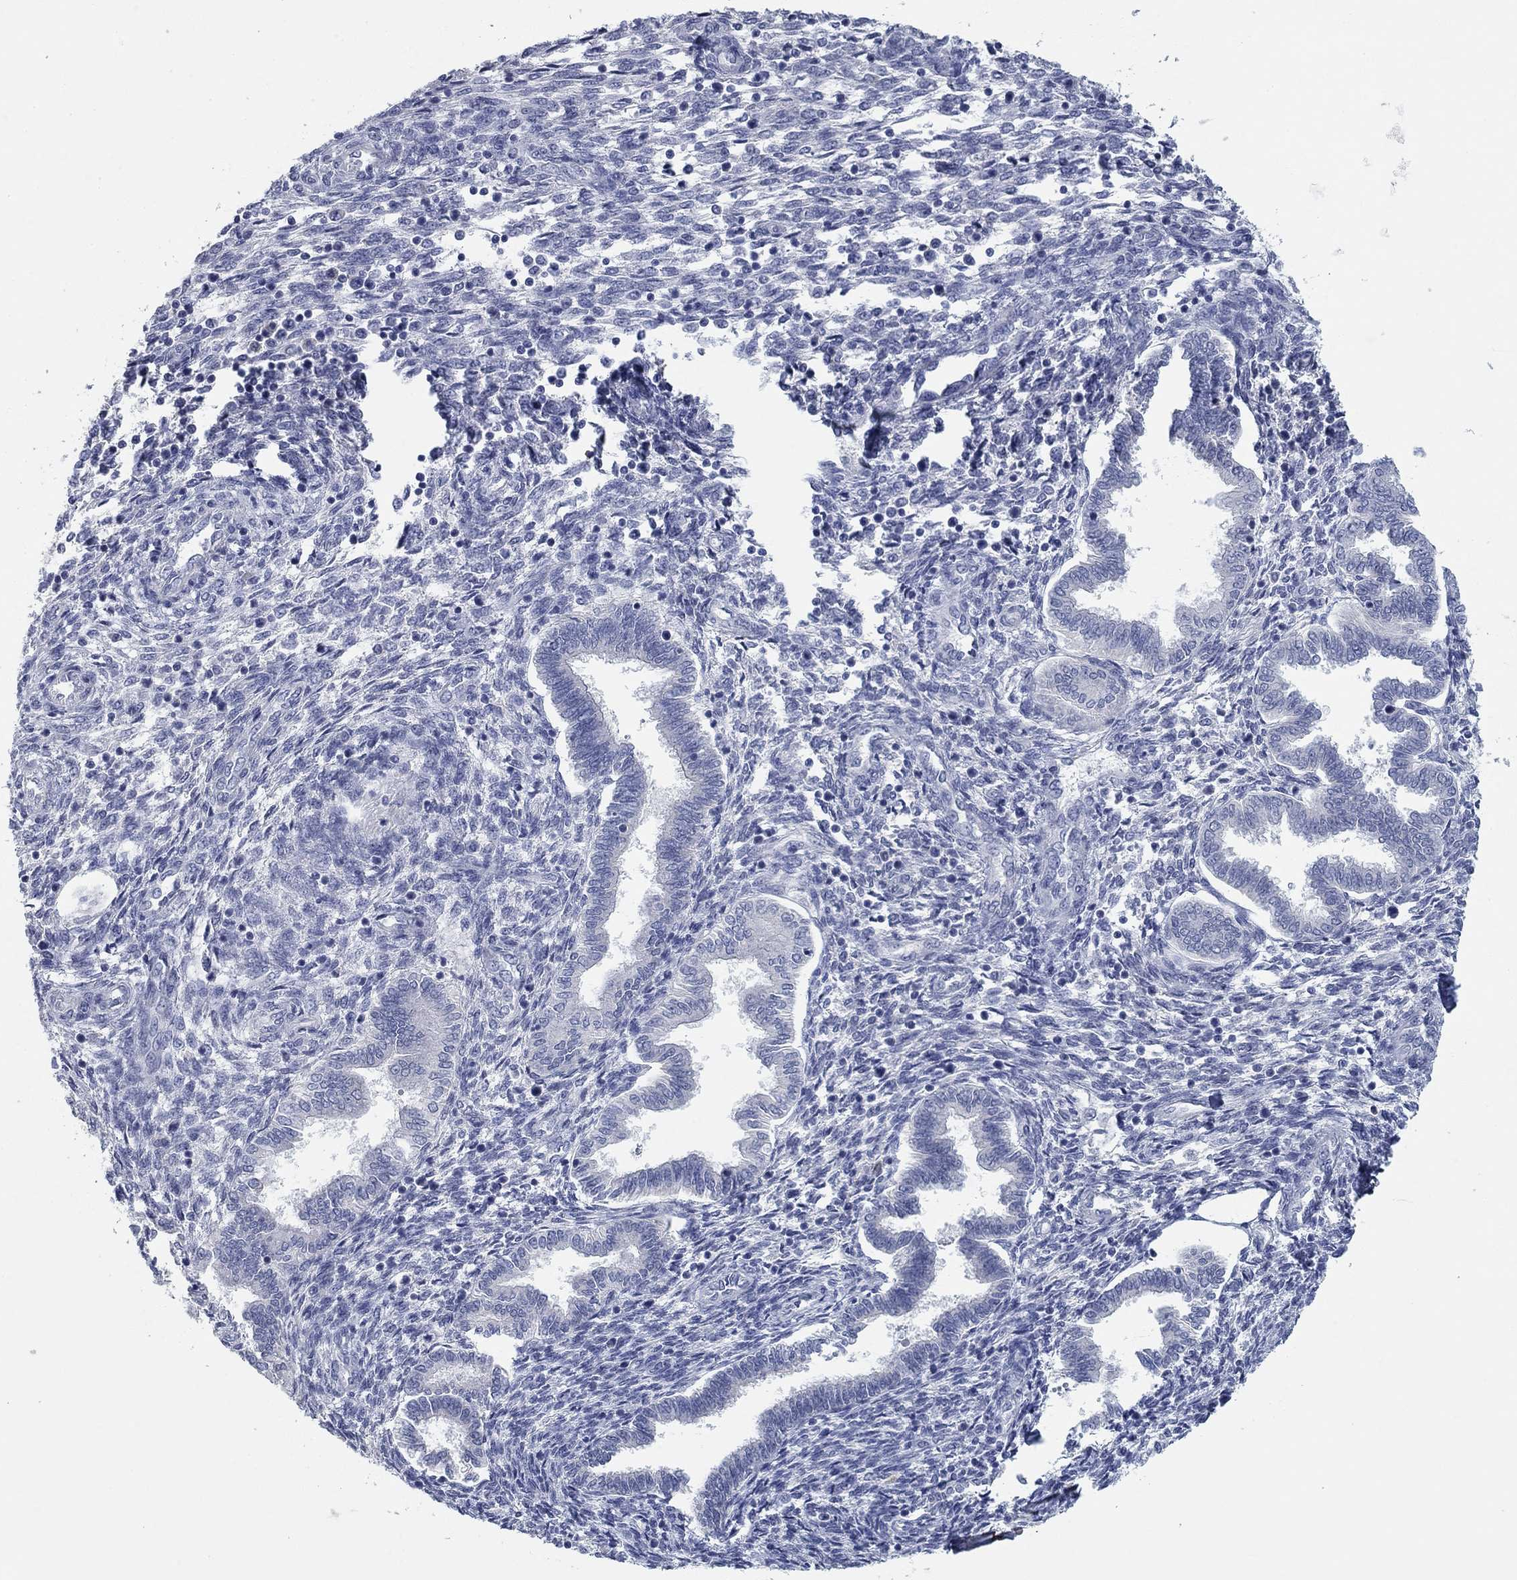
{"staining": {"intensity": "negative", "quantity": "none", "location": "none"}, "tissue": "endometrium", "cell_type": "Cells in endometrial stroma", "image_type": "normal", "snomed": [{"axis": "morphology", "description": "Normal tissue, NOS"}, {"axis": "topography", "description": "Endometrium"}], "caption": "Micrograph shows no significant protein staining in cells in endometrial stroma of unremarkable endometrium. Brightfield microscopy of immunohistochemistry (IHC) stained with DAB (3,3'-diaminobenzidine) (brown) and hematoxylin (blue), captured at high magnification.", "gene": "APOC3", "patient": {"sex": "female", "age": 42}}